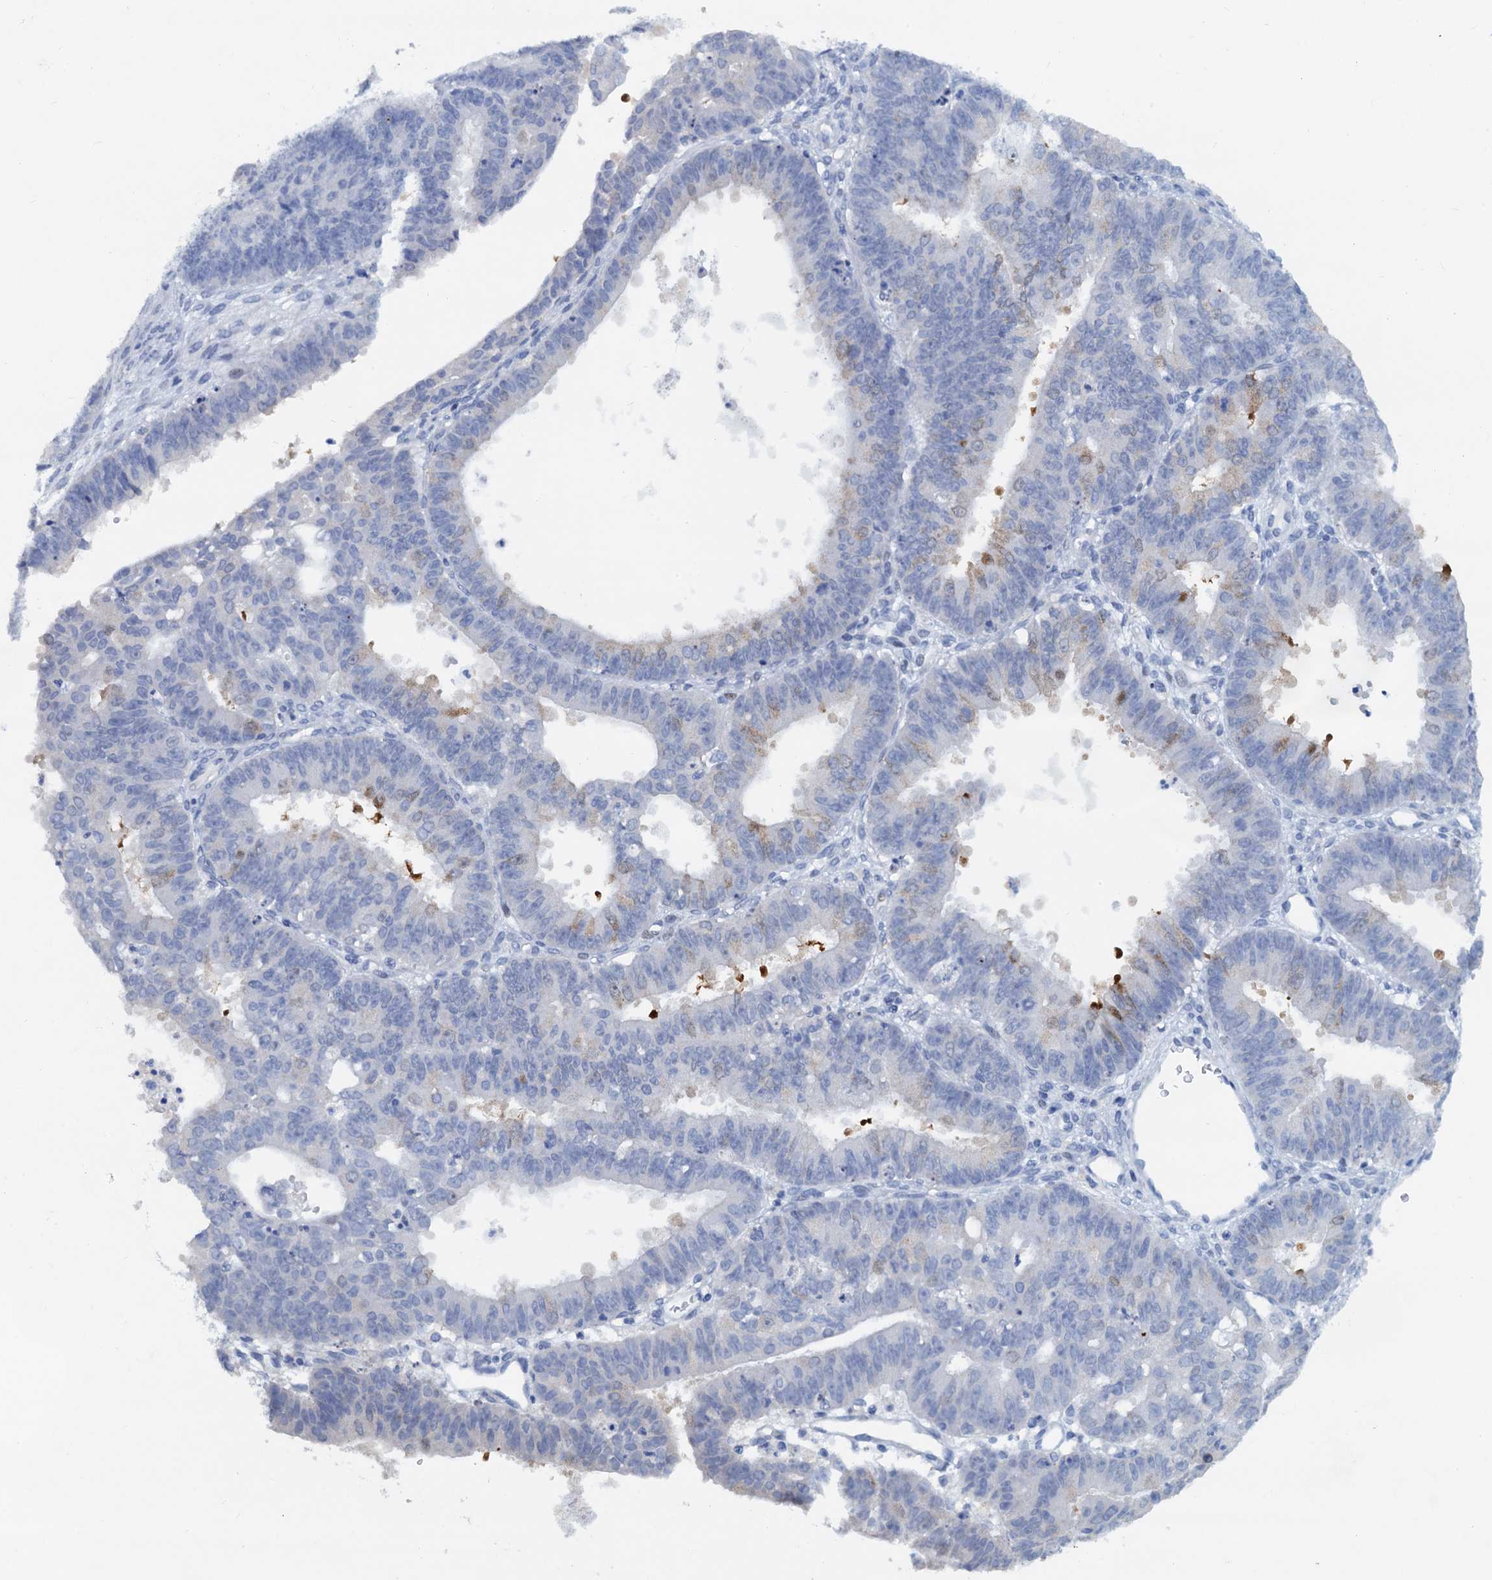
{"staining": {"intensity": "weak", "quantity": "<25%", "location": "cytoplasmic/membranous"}, "tissue": "ovarian cancer", "cell_type": "Tumor cells", "image_type": "cancer", "snomed": [{"axis": "morphology", "description": "Carcinoma, endometroid"}, {"axis": "topography", "description": "Appendix"}, {"axis": "topography", "description": "Ovary"}], "caption": "Immunohistochemistry (IHC) micrograph of neoplastic tissue: ovarian cancer stained with DAB reveals no significant protein expression in tumor cells.", "gene": "PTGES3", "patient": {"sex": "female", "age": 42}}